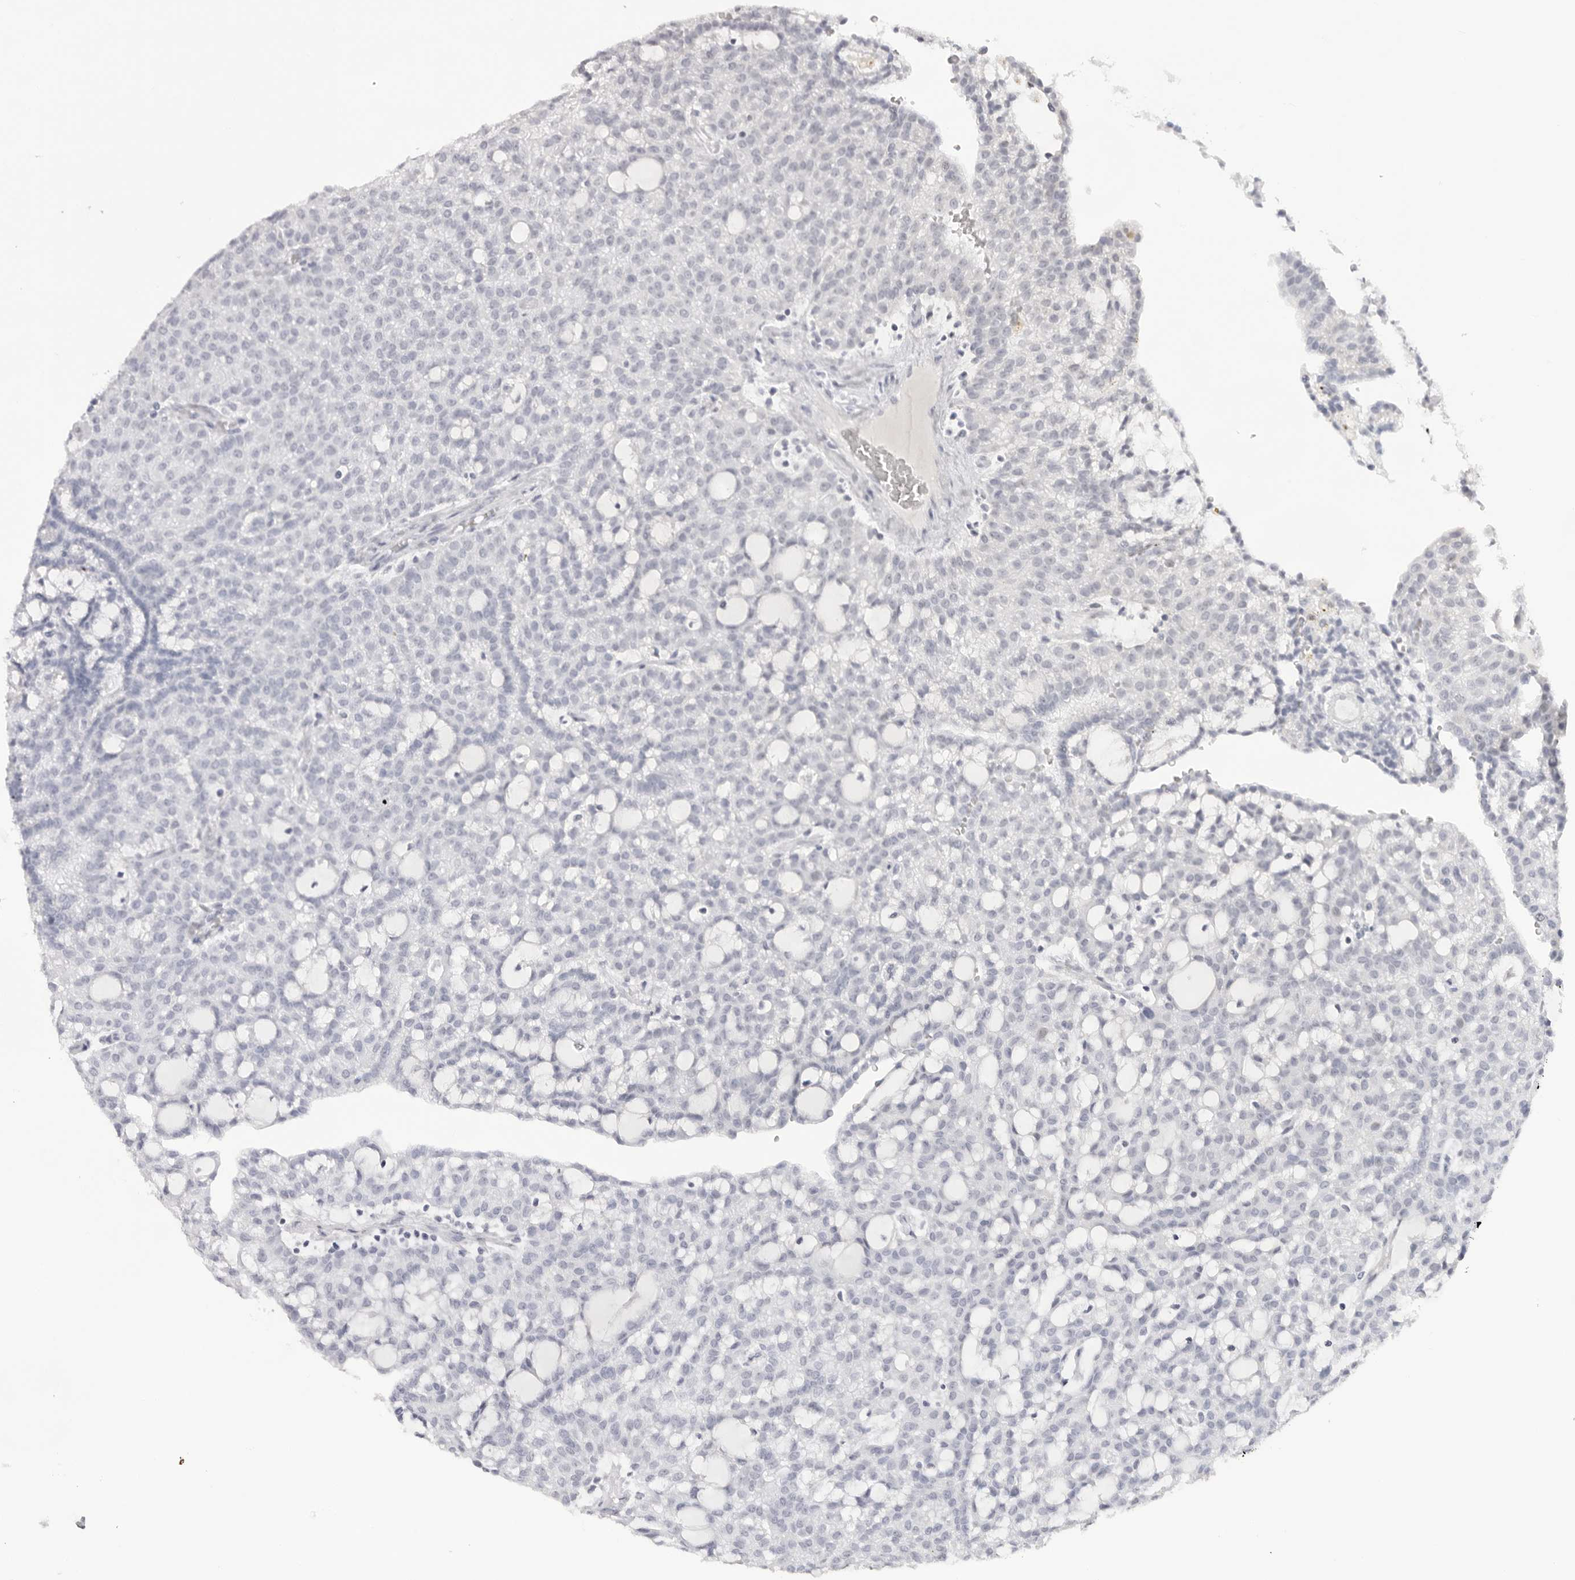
{"staining": {"intensity": "negative", "quantity": "none", "location": "none"}, "tissue": "renal cancer", "cell_type": "Tumor cells", "image_type": "cancer", "snomed": [{"axis": "morphology", "description": "Adenocarcinoma, NOS"}, {"axis": "topography", "description": "Kidney"}], "caption": "Tumor cells are negative for protein expression in human renal cancer.", "gene": "KLK12", "patient": {"sex": "male", "age": 63}}